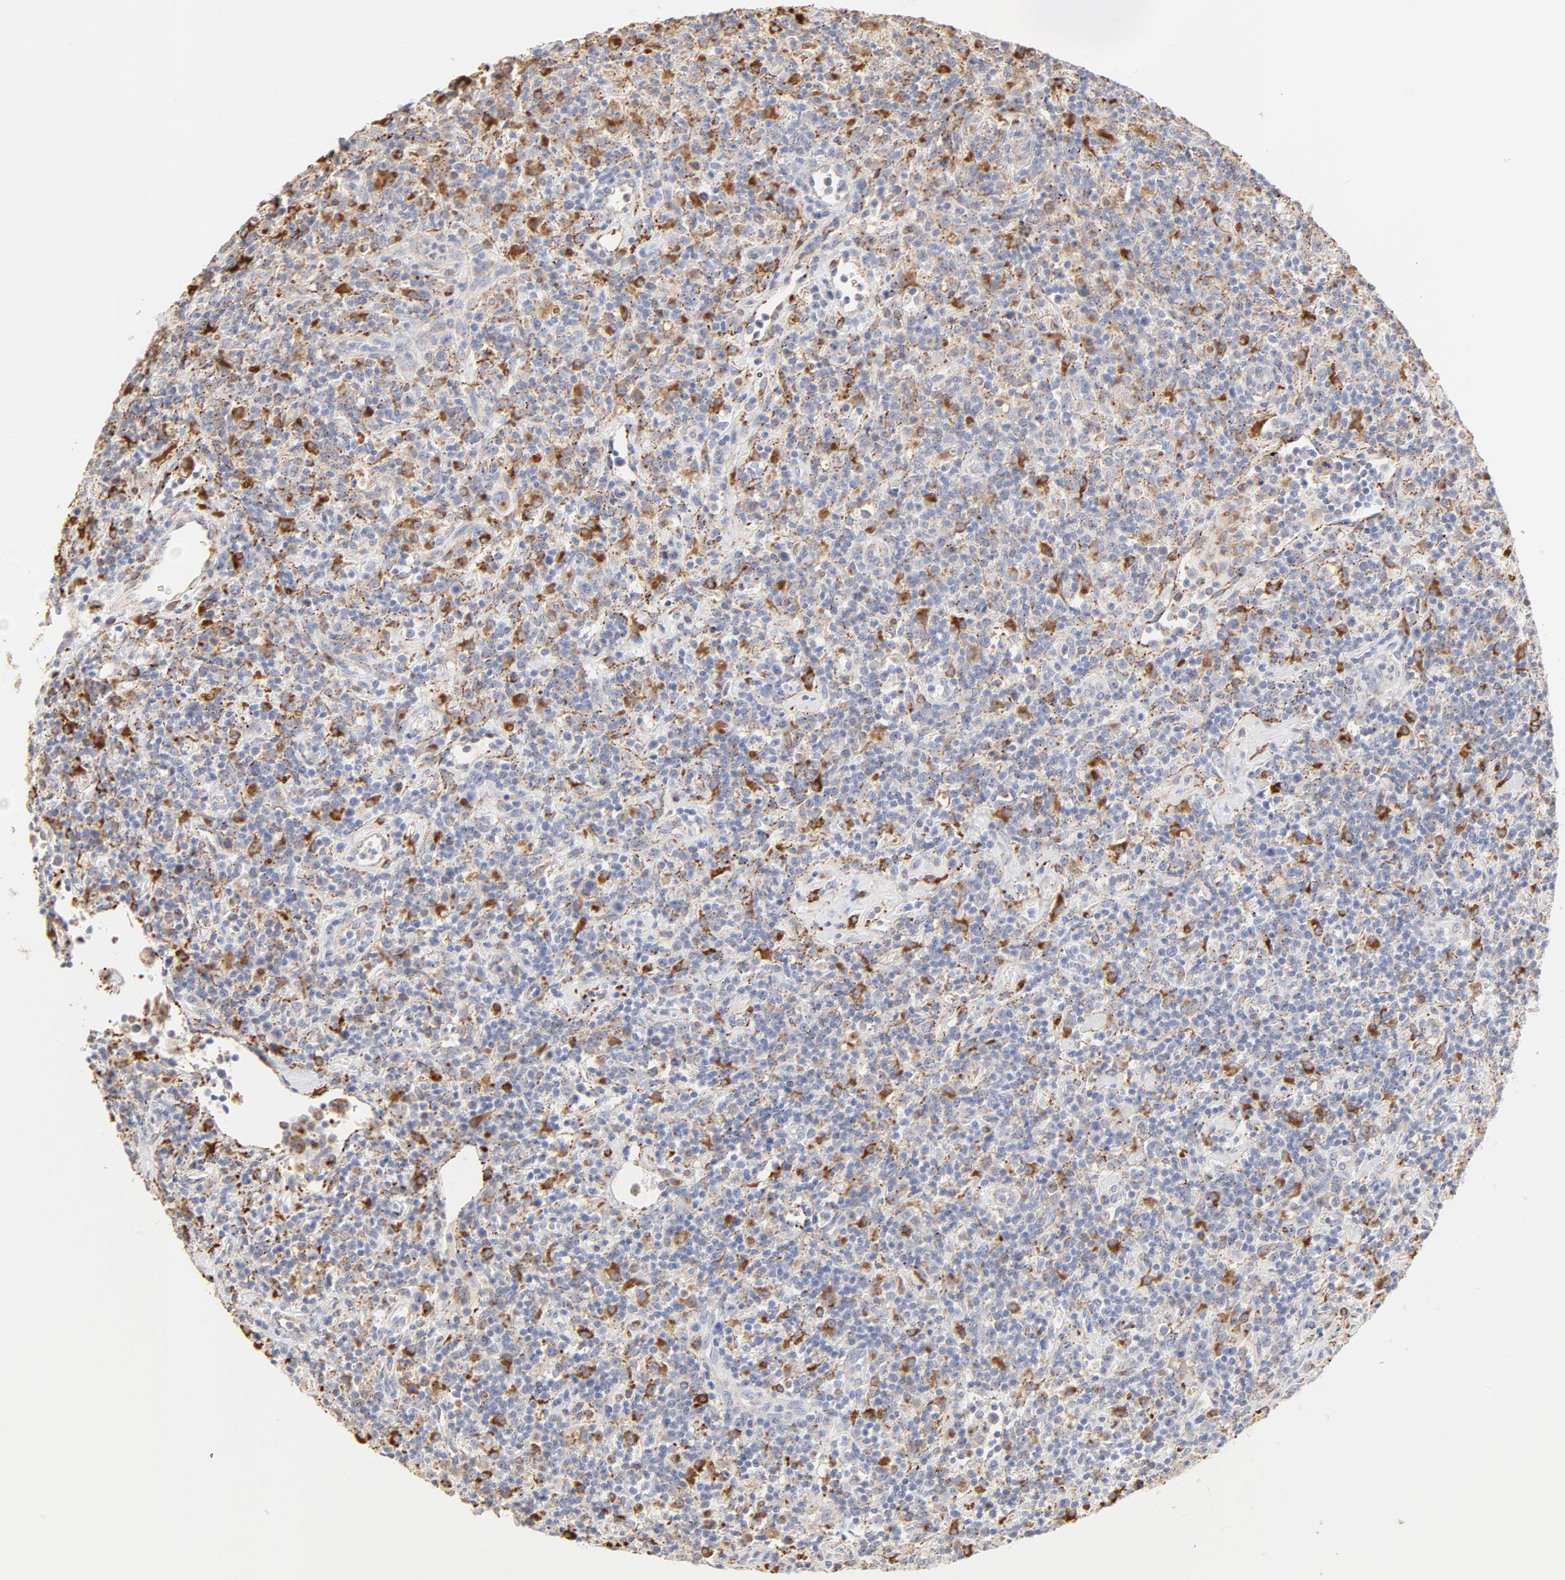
{"staining": {"intensity": "moderate", "quantity": "25%-75%", "location": "cytoplasmic/membranous"}, "tissue": "lymphoma", "cell_type": "Tumor cells", "image_type": "cancer", "snomed": [{"axis": "morphology", "description": "Hodgkin's disease, NOS"}, {"axis": "topography", "description": "Lymph node"}], "caption": "This micrograph demonstrates lymphoma stained with immunohistochemistry (IHC) to label a protein in brown. The cytoplasmic/membranous of tumor cells show moderate positivity for the protein. Nuclei are counter-stained blue.", "gene": "CTSH", "patient": {"sex": "male", "age": 65}}